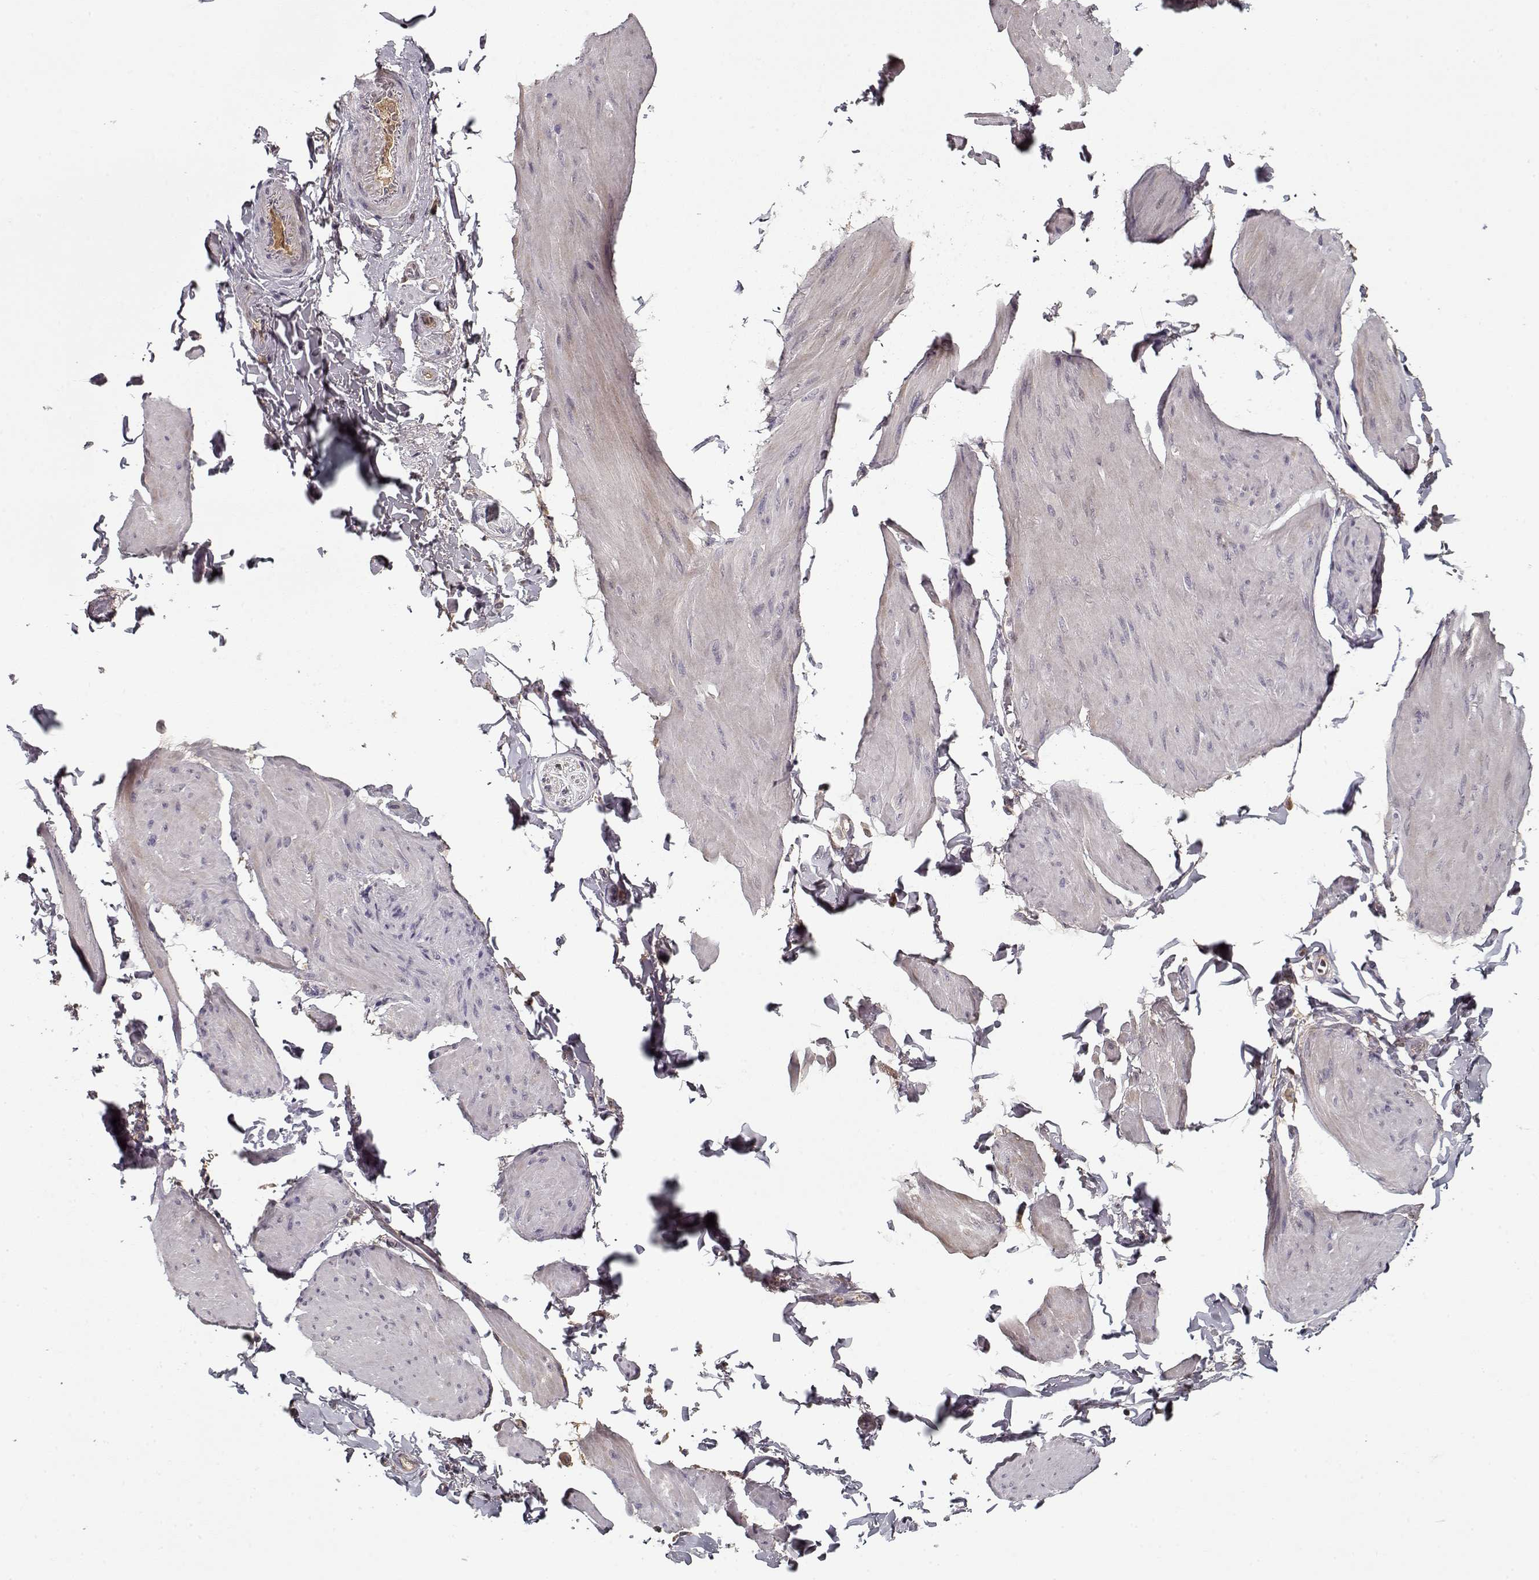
{"staining": {"intensity": "weak", "quantity": "<25%", "location": "cytoplasmic/membranous"}, "tissue": "smooth muscle", "cell_type": "Smooth muscle cells", "image_type": "normal", "snomed": [{"axis": "morphology", "description": "Normal tissue, NOS"}, {"axis": "topography", "description": "Adipose tissue"}, {"axis": "topography", "description": "Smooth muscle"}, {"axis": "topography", "description": "Peripheral nerve tissue"}], "caption": "Immunohistochemistry (IHC) micrograph of benign smooth muscle stained for a protein (brown), which displays no expression in smooth muscle cells.", "gene": "AFM", "patient": {"sex": "male", "age": 83}}